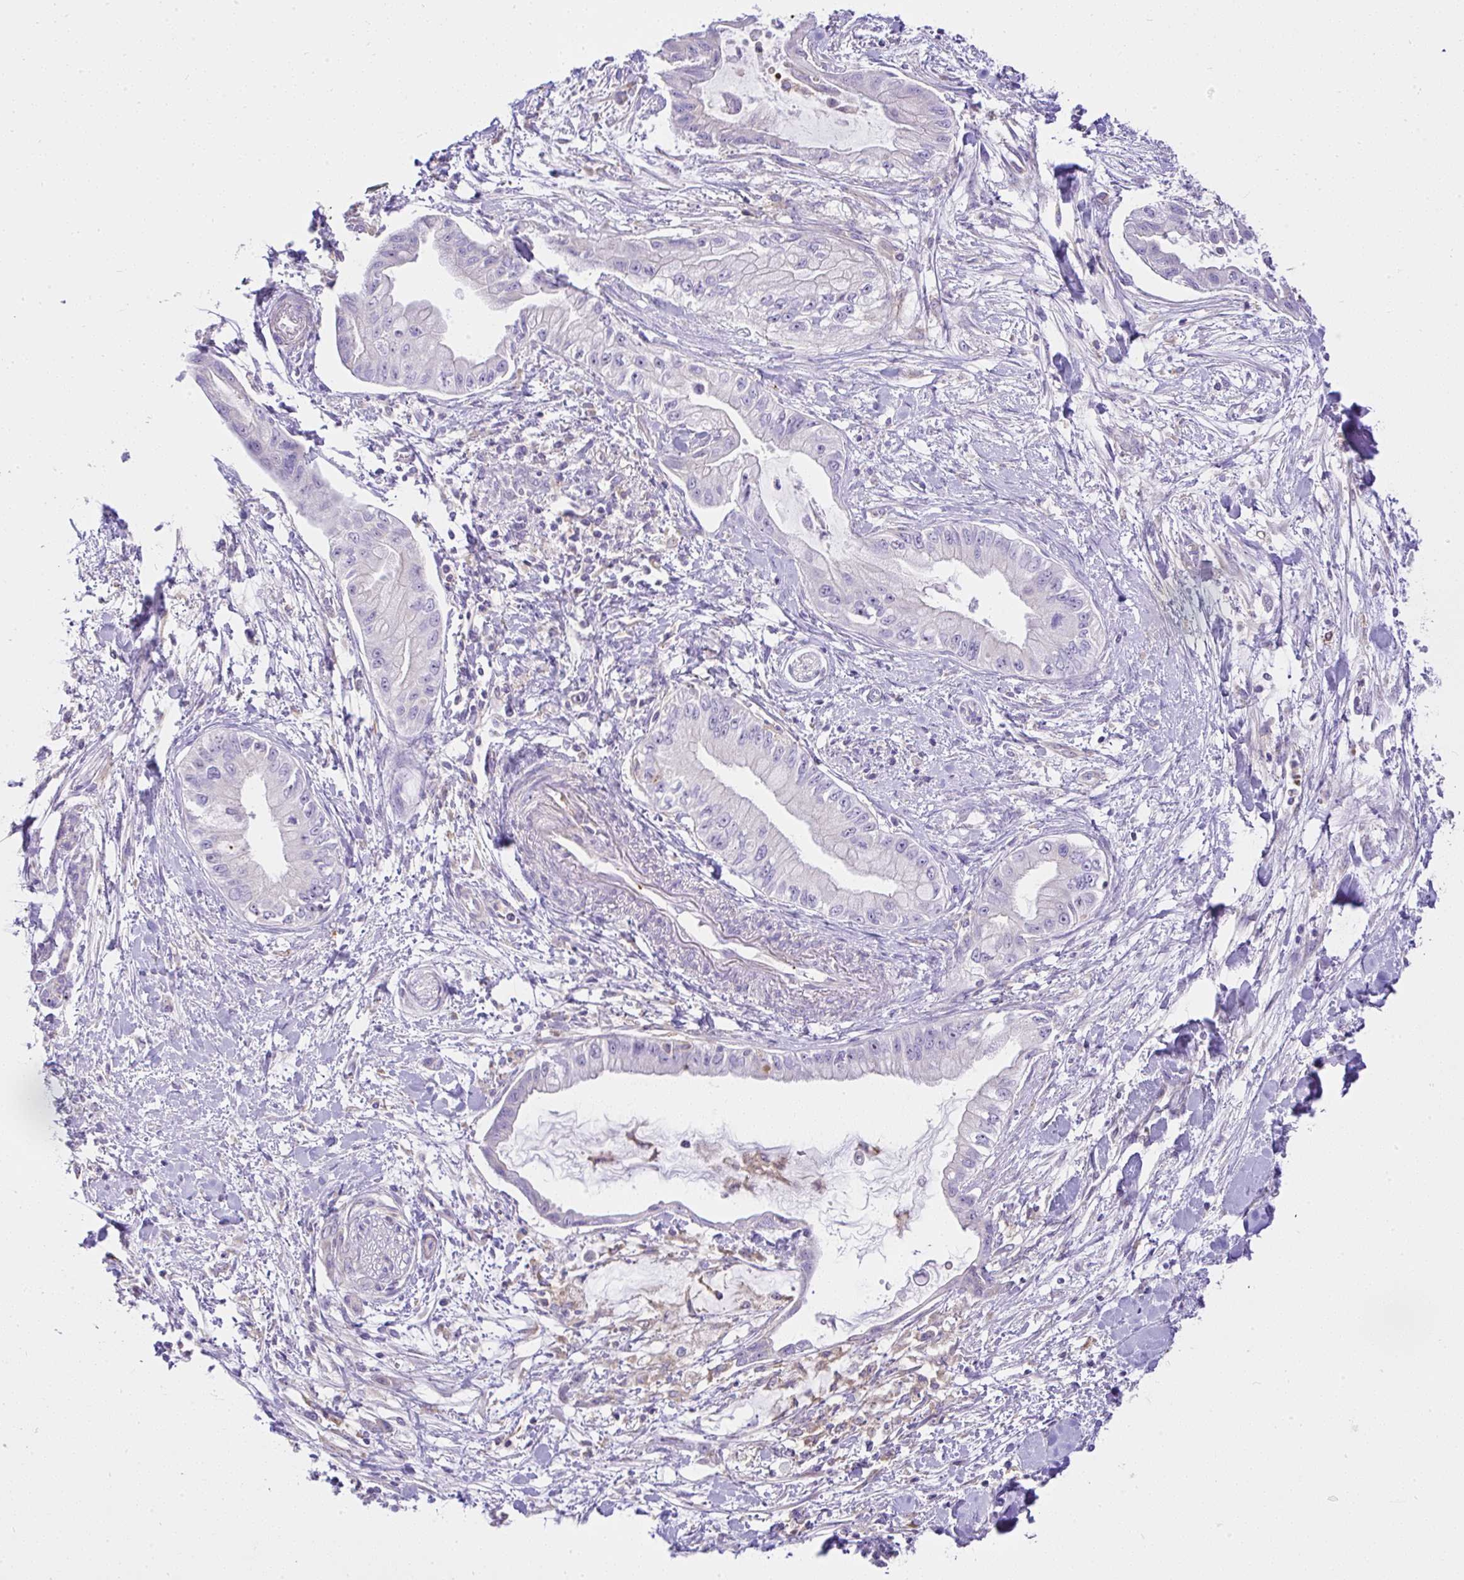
{"staining": {"intensity": "negative", "quantity": "none", "location": "none"}, "tissue": "pancreatic cancer", "cell_type": "Tumor cells", "image_type": "cancer", "snomed": [{"axis": "morphology", "description": "Adenocarcinoma, NOS"}, {"axis": "topography", "description": "Pancreas"}], "caption": "Pancreatic adenocarcinoma stained for a protein using IHC displays no expression tumor cells.", "gene": "CCDC142", "patient": {"sex": "male", "age": 48}}